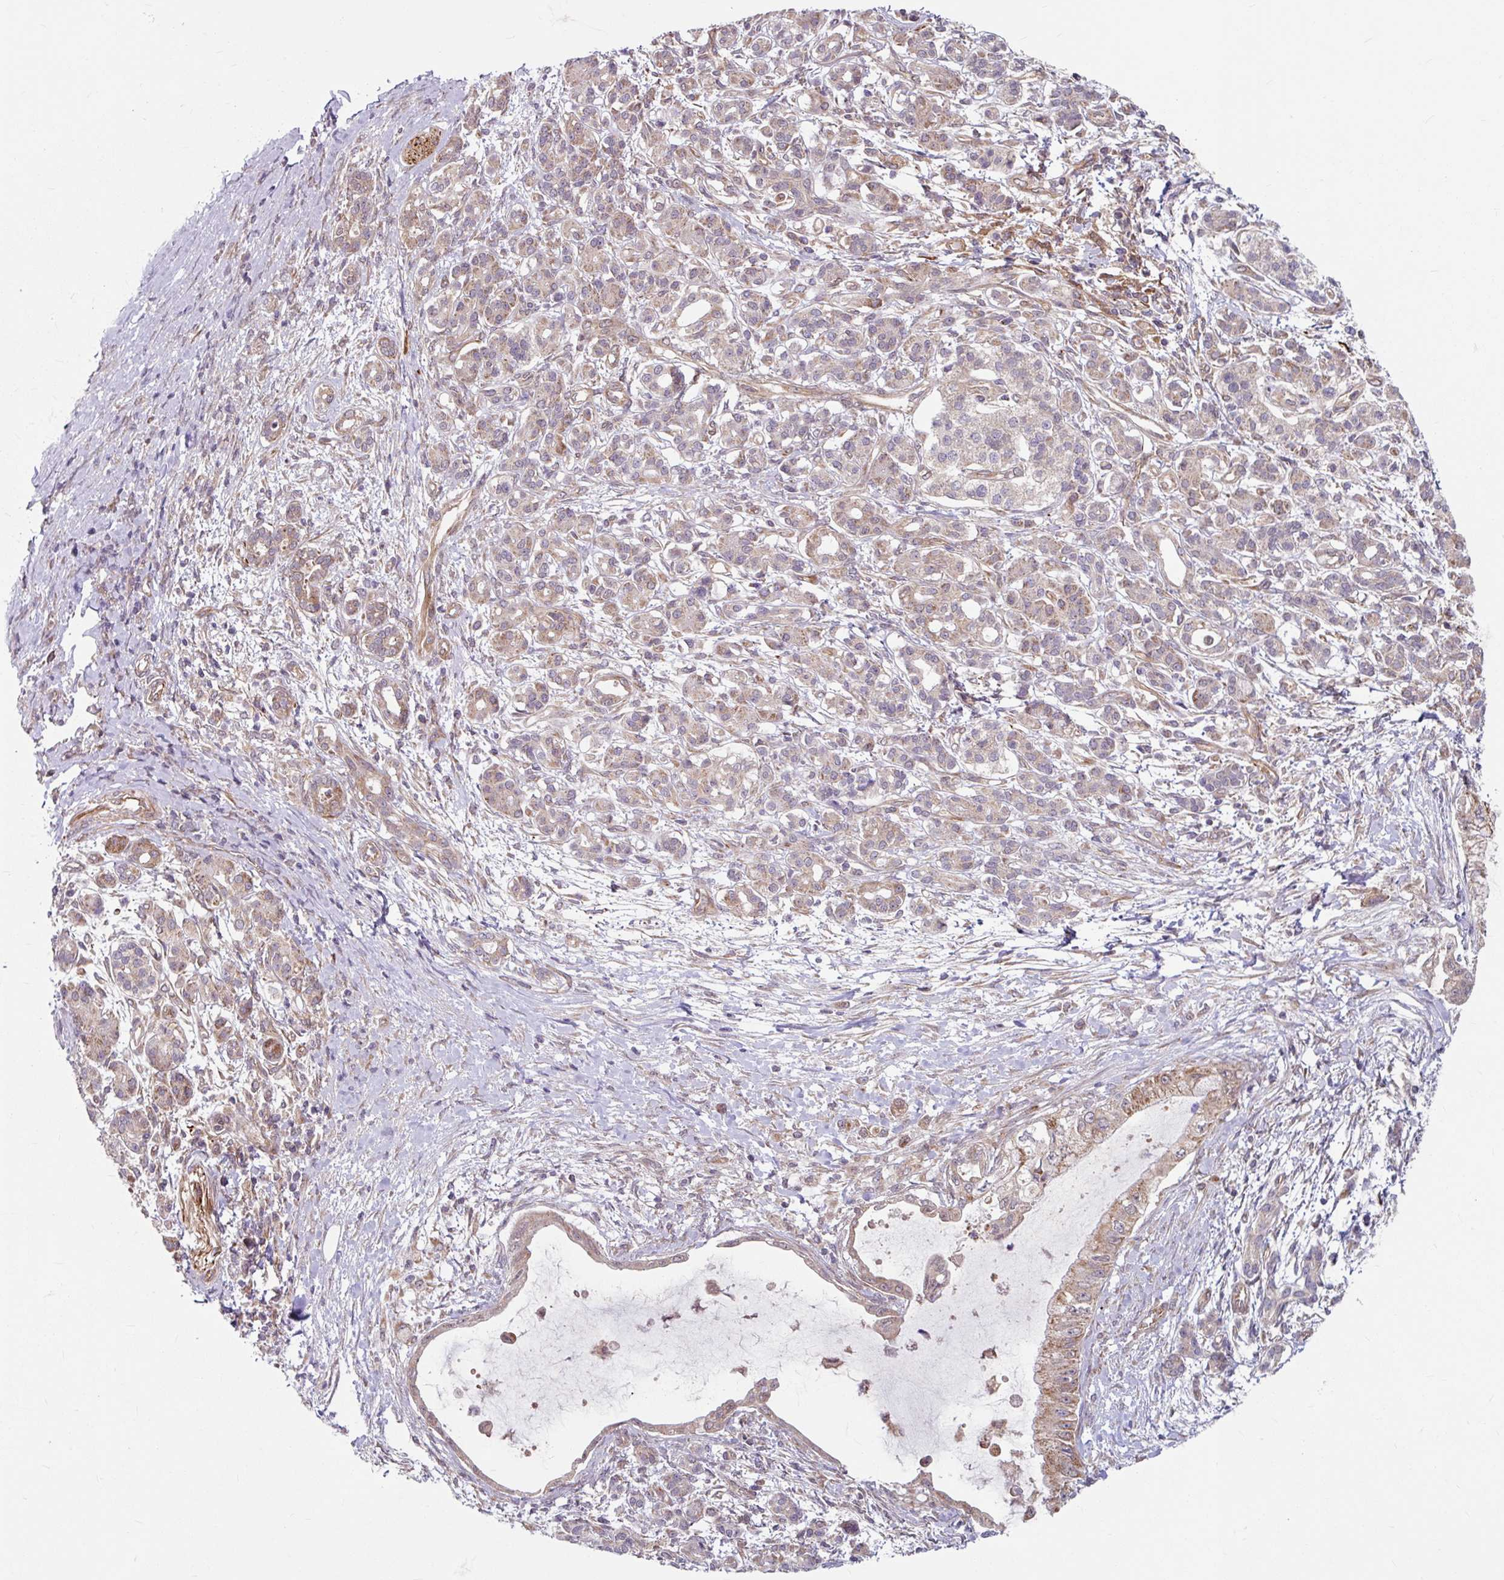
{"staining": {"intensity": "moderate", "quantity": "25%-75%", "location": "cytoplasmic/membranous"}, "tissue": "pancreatic cancer", "cell_type": "Tumor cells", "image_type": "cancer", "snomed": [{"axis": "morphology", "description": "Adenocarcinoma, NOS"}, {"axis": "topography", "description": "Pancreas"}], "caption": "Human pancreatic adenocarcinoma stained with a brown dye displays moderate cytoplasmic/membranous positive expression in approximately 25%-75% of tumor cells.", "gene": "DAAM2", "patient": {"sex": "male", "age": 48}}